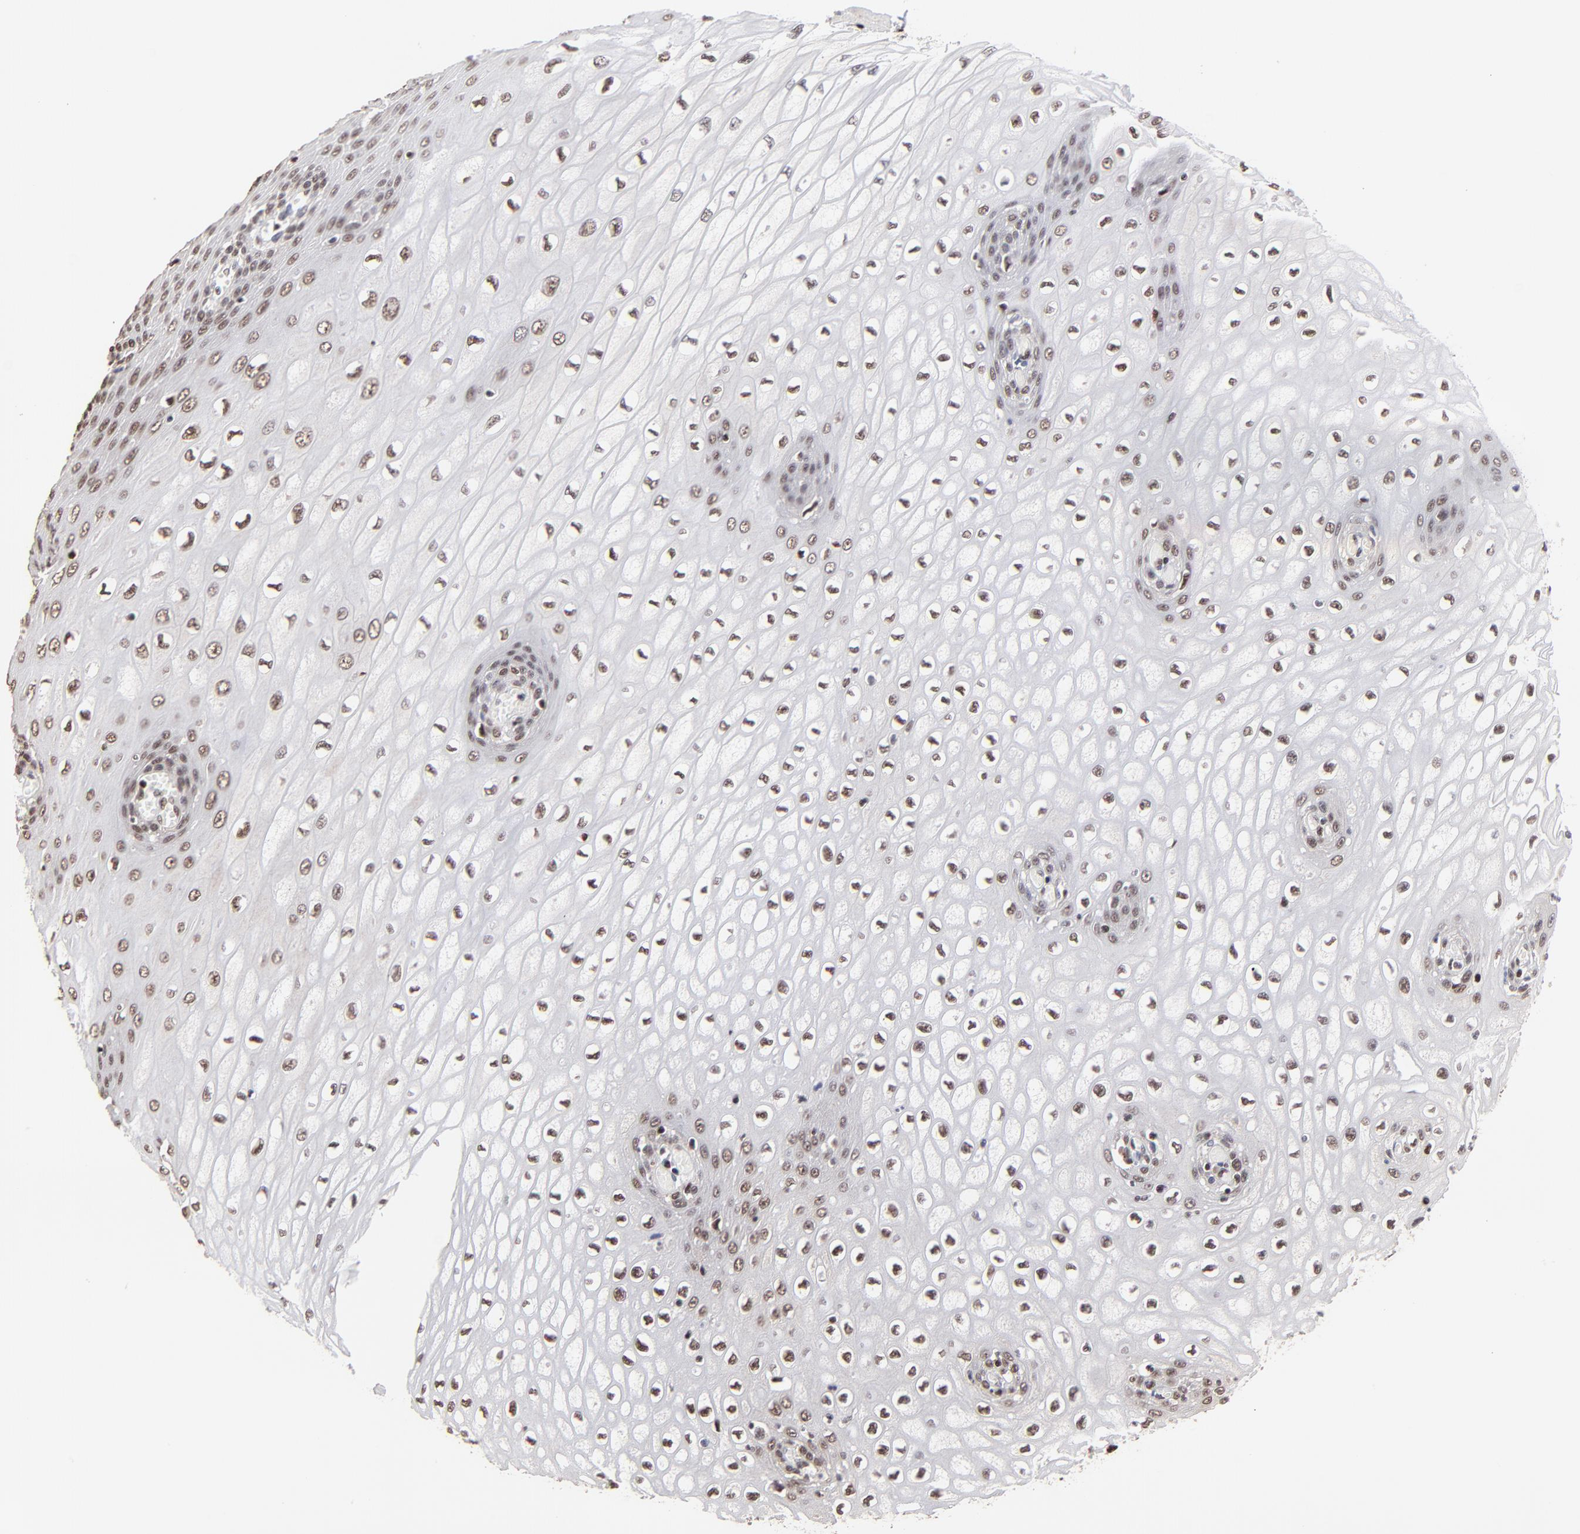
{"staining": {"intensity": "weak", "quantity": "25%-75%", "location": "nuclear"}, "tissue": "esophagus", "cell_type": "Squamous epithelial cells", "image_type": "normal", "snomed": [{"axis": "morphology", "description": "Normal tissue, NOS"}, {"axis": "topography", "description": "Esophagus"}], "caption": "A histopathology image of human esophagus stained for a protein exhibits weak nuclear brown staining in squamous epithelial cells. The staining was performed using DAB (3,3'-diaminobenzidine) to visualize the protein expression in brown, while the nuclei were stained in blue with hematoxylin (Magnification: 20x).", "gene": "DSN1", "patient": {"sex": "male", "age": 65}}